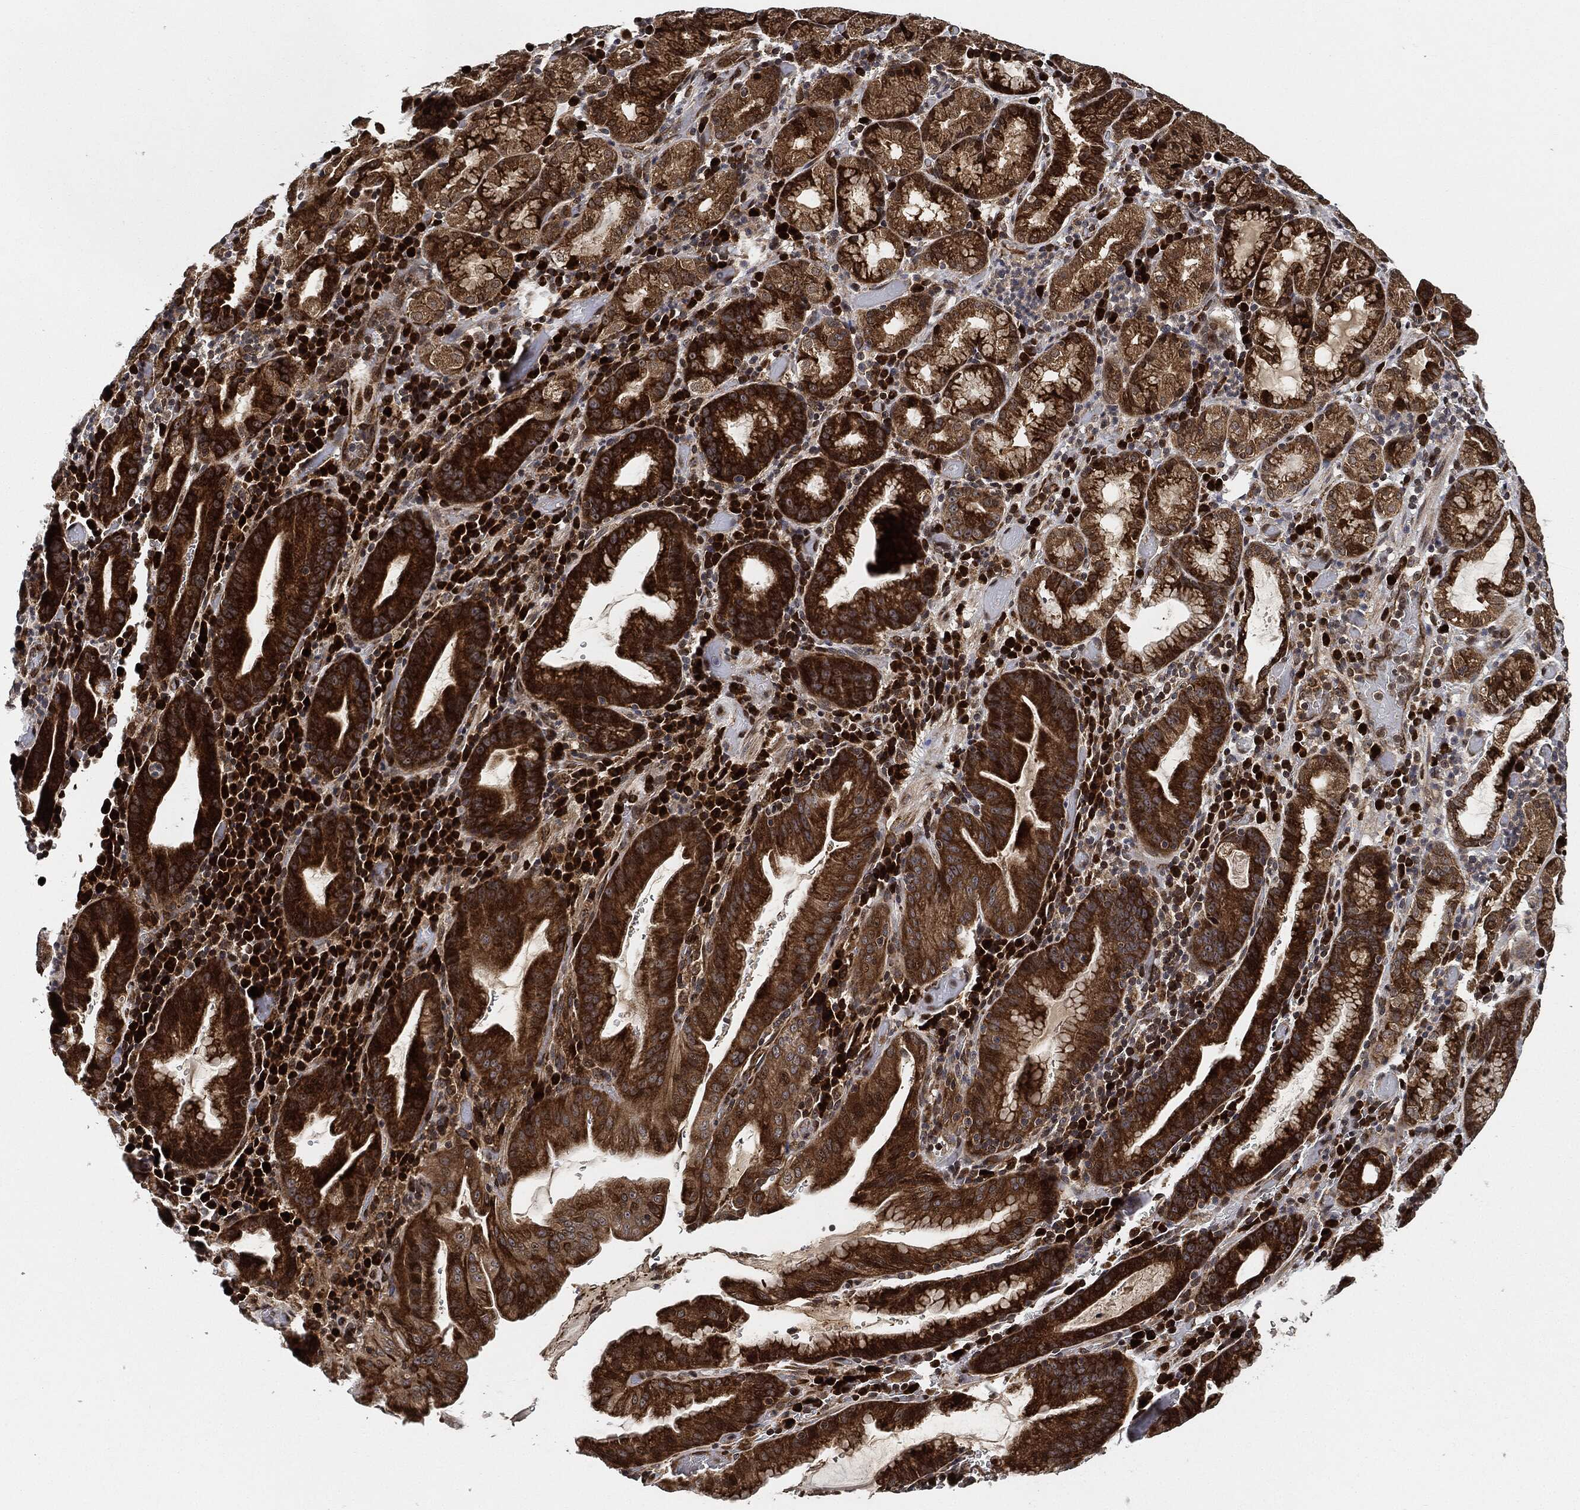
{"staining": {"intensity": "strong", "quantity": ">75%", "location": "cytoplasmic/membranous"}, "tissue": "stomach cancer", "cell_type": "Tumor cells", "image_type": "cancer", "snomed": [{"axis": "morphology", "description": "Adenocarcinoma, NOS"}, {"axis": "topography", "description": "Stomach"}], "caption": "Immunohistochemistry (IHC) histopathology image of neoplastic tissue: human stomach adenocarcinoma stained using IHC shows high levels of strong protein expression localized specifically in the cytoplasmic/membranous of tumor cells, appearing as a cytoplasmic/membranous brown color.", "gene": "RNASEL", "patient": {"sex": "male", "age": 79}}